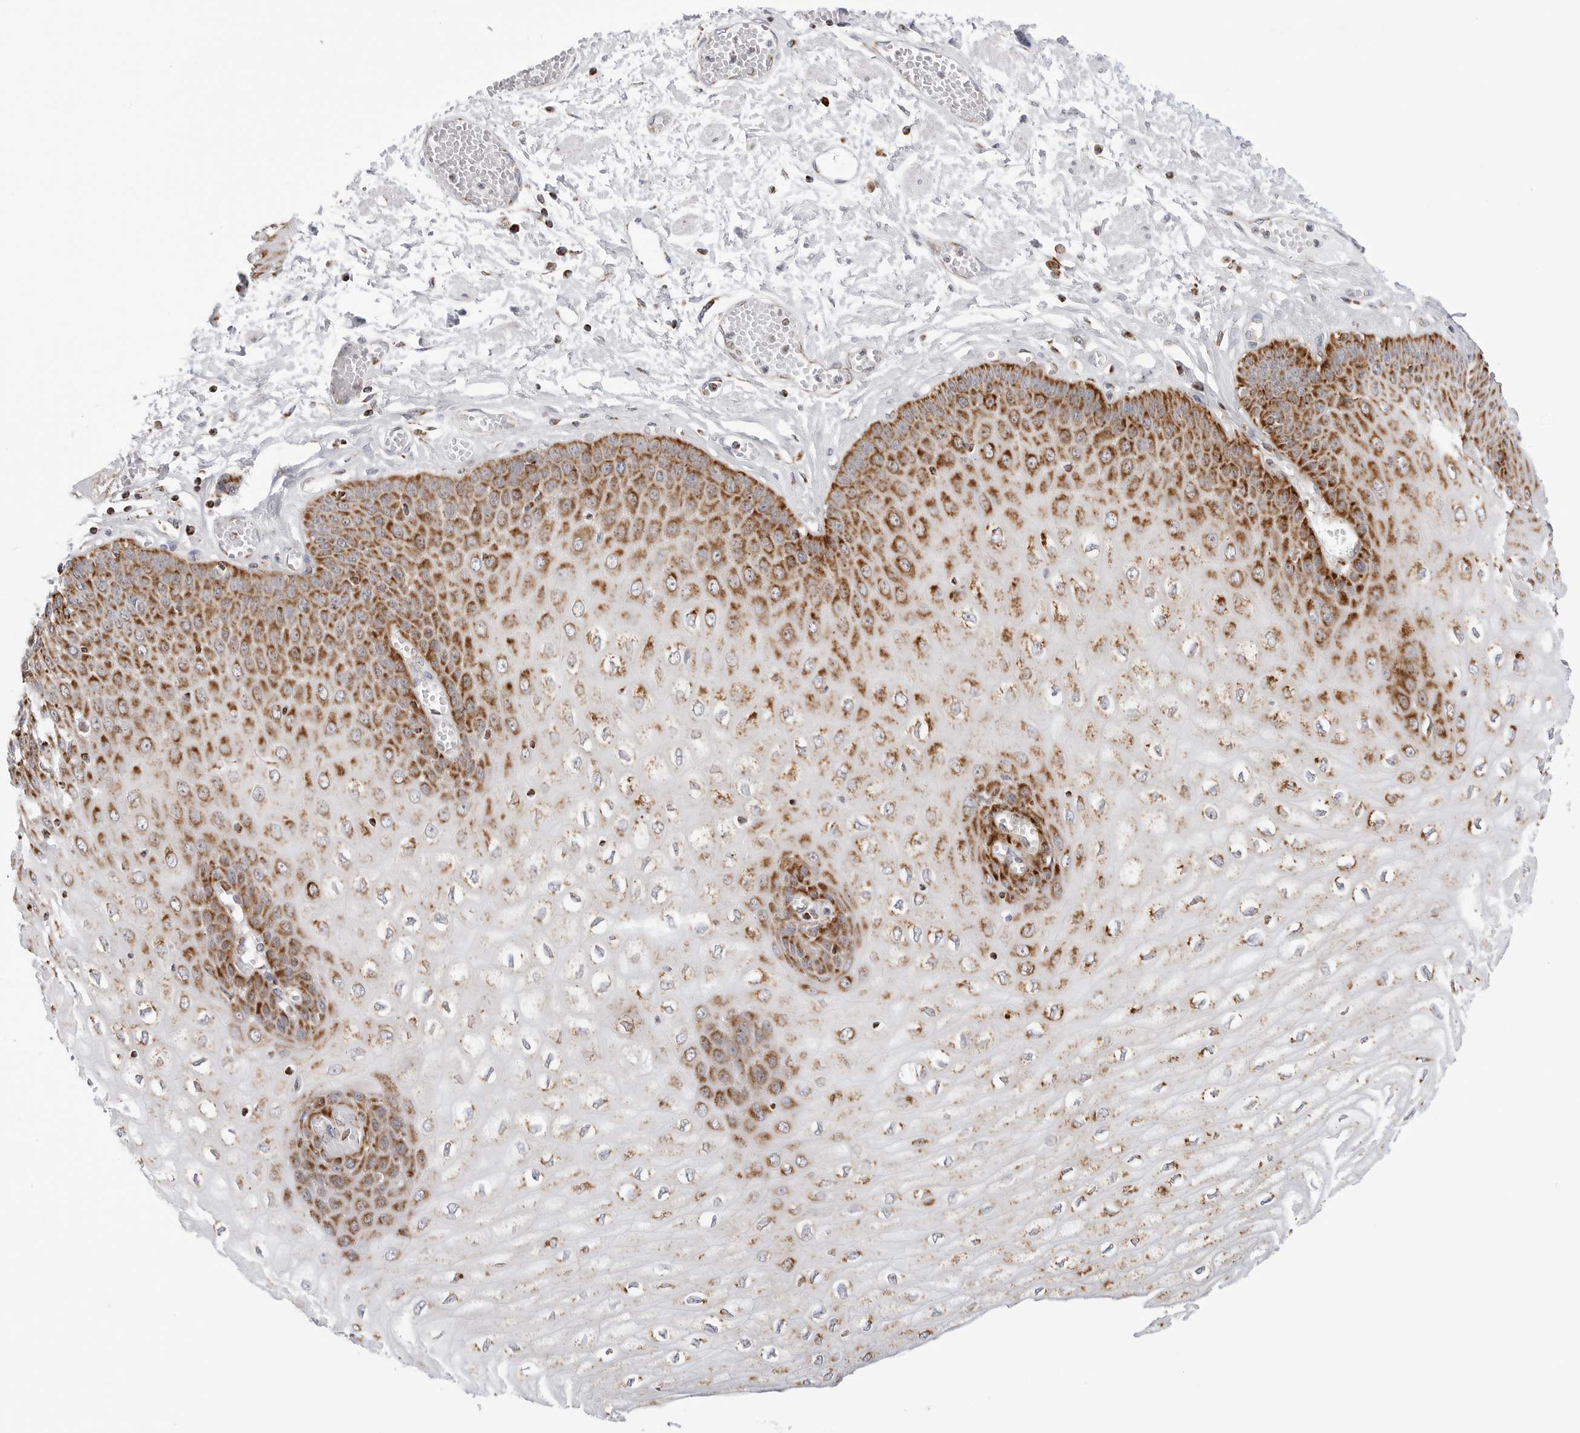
{"staining": {"intensity": "moderate", "quantity": "25%-75%", "location": "cytoplasmic/membranous"}, "tissue": "esophagus", "cell_type": "Squamous epithelial cells", "image_type": "normal", "snomed": [{"axis": "morphology", "description": "Normal tissue, NOS"}, {"axis": "topography", "description": "Esophagus"}], "caption": "The immunohistochemical stain shows moderate cytoplasmic/membranous staining in squamous epithelial cells of benign esophagus.", "gene": "ATP5IF1", "patient": {"sex": "male", "age": 60}}